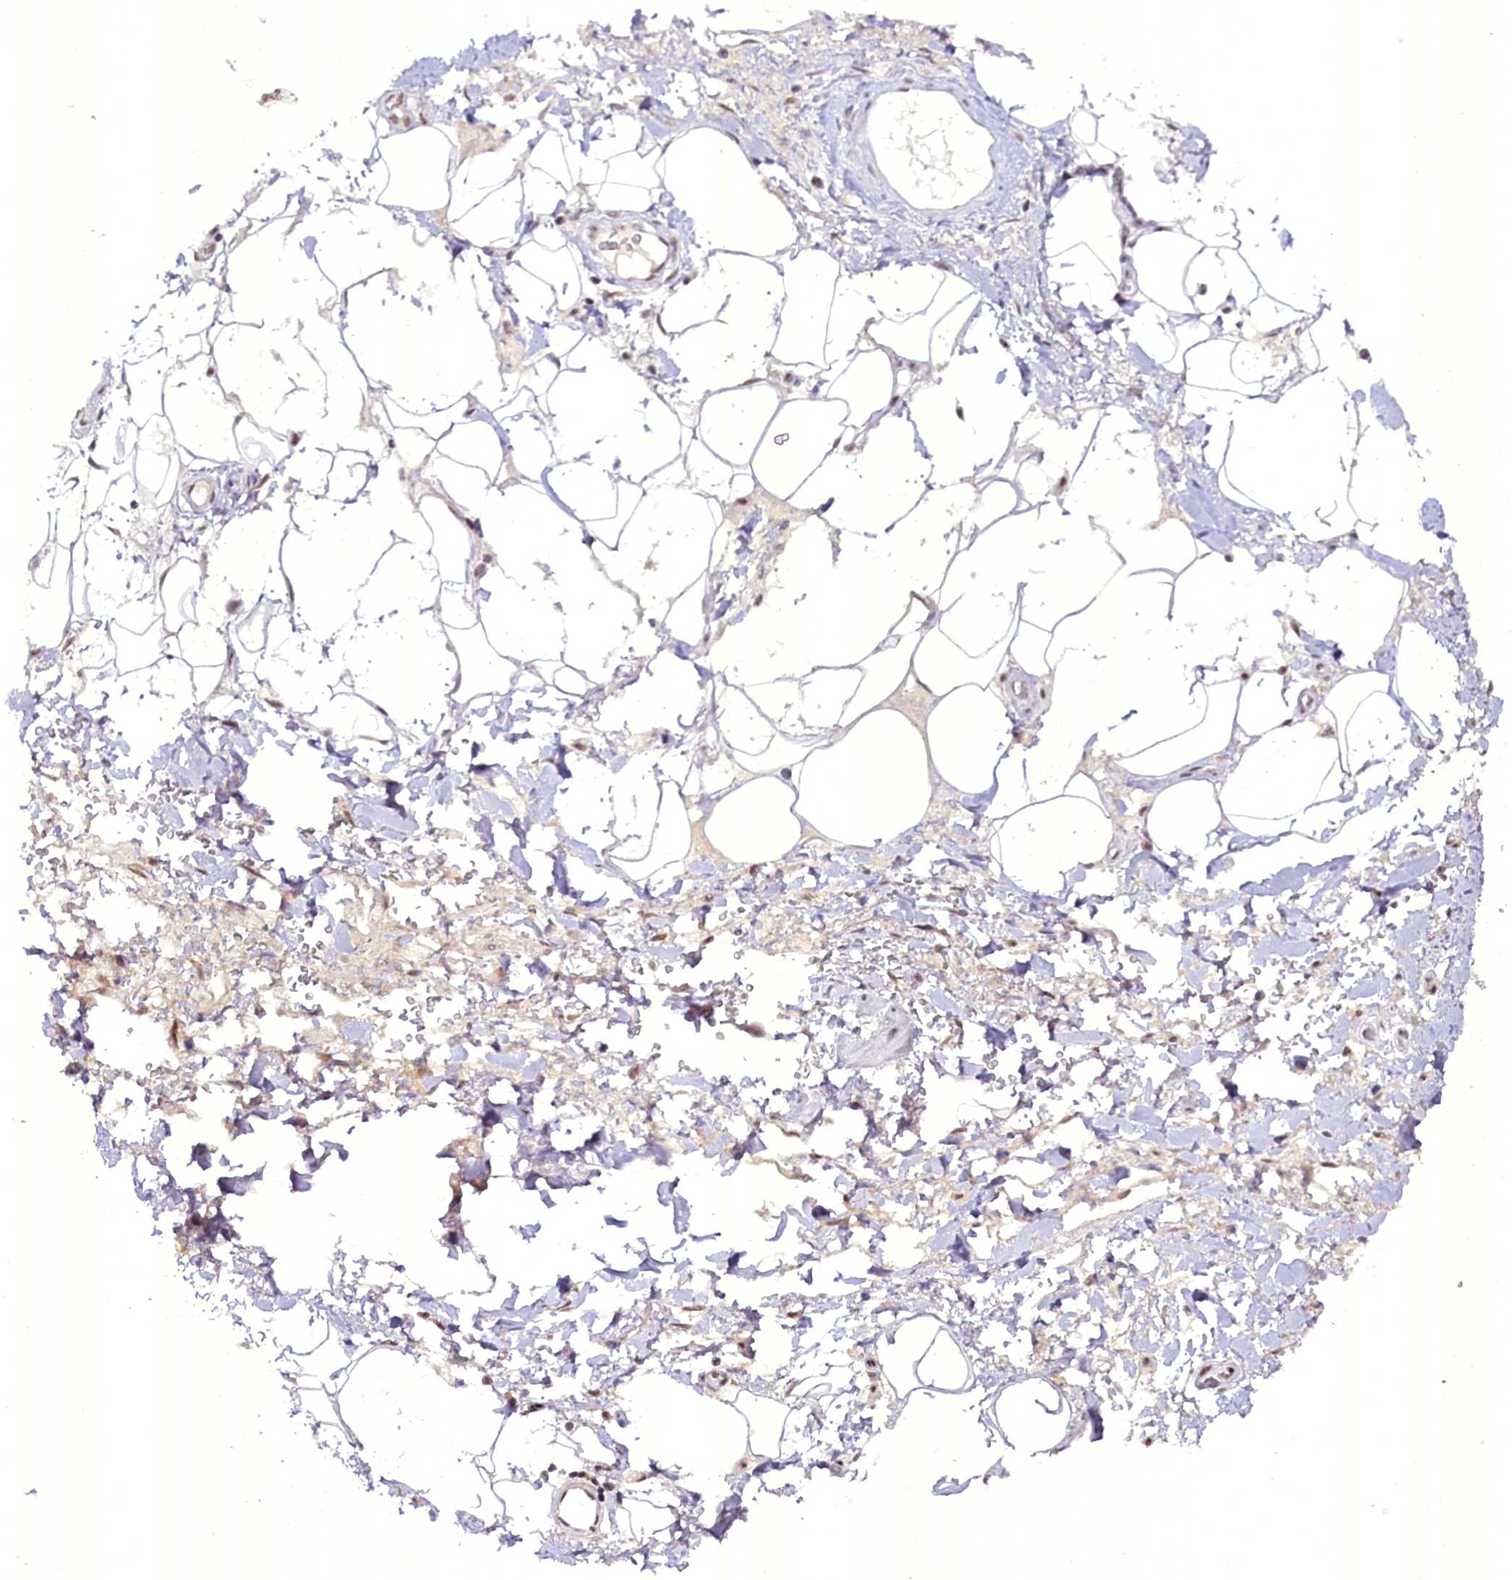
{"staining": {"intensity": "moderate", "quantity": ">75%", "location": "nuclear"}, "tissue": "adipose tissue", "cell_type": "Adipocytes", "image_type": "normal", "snomed": [{"axis": "morphology", "description": "Normal tissue, NOS"}, {"axis": "morphology", "description": "Adenocarcinoma, NOS"}, {"axis": "topography", "description": "Rectum"}, {"axis": "topography", "description": "Vagina"}, {"axis": "topography", "description": "Peripheral nerve tissue"}], "caption": "DAB (3,3'-diaminobenzidine) immunohistochemical staining of normal adipose tissue exhibits moderate nuclear protein positivity in approximately >75% of adipocytes.", "gene": "NCBP1", "patient": {"sex": "female", "age": 71}}